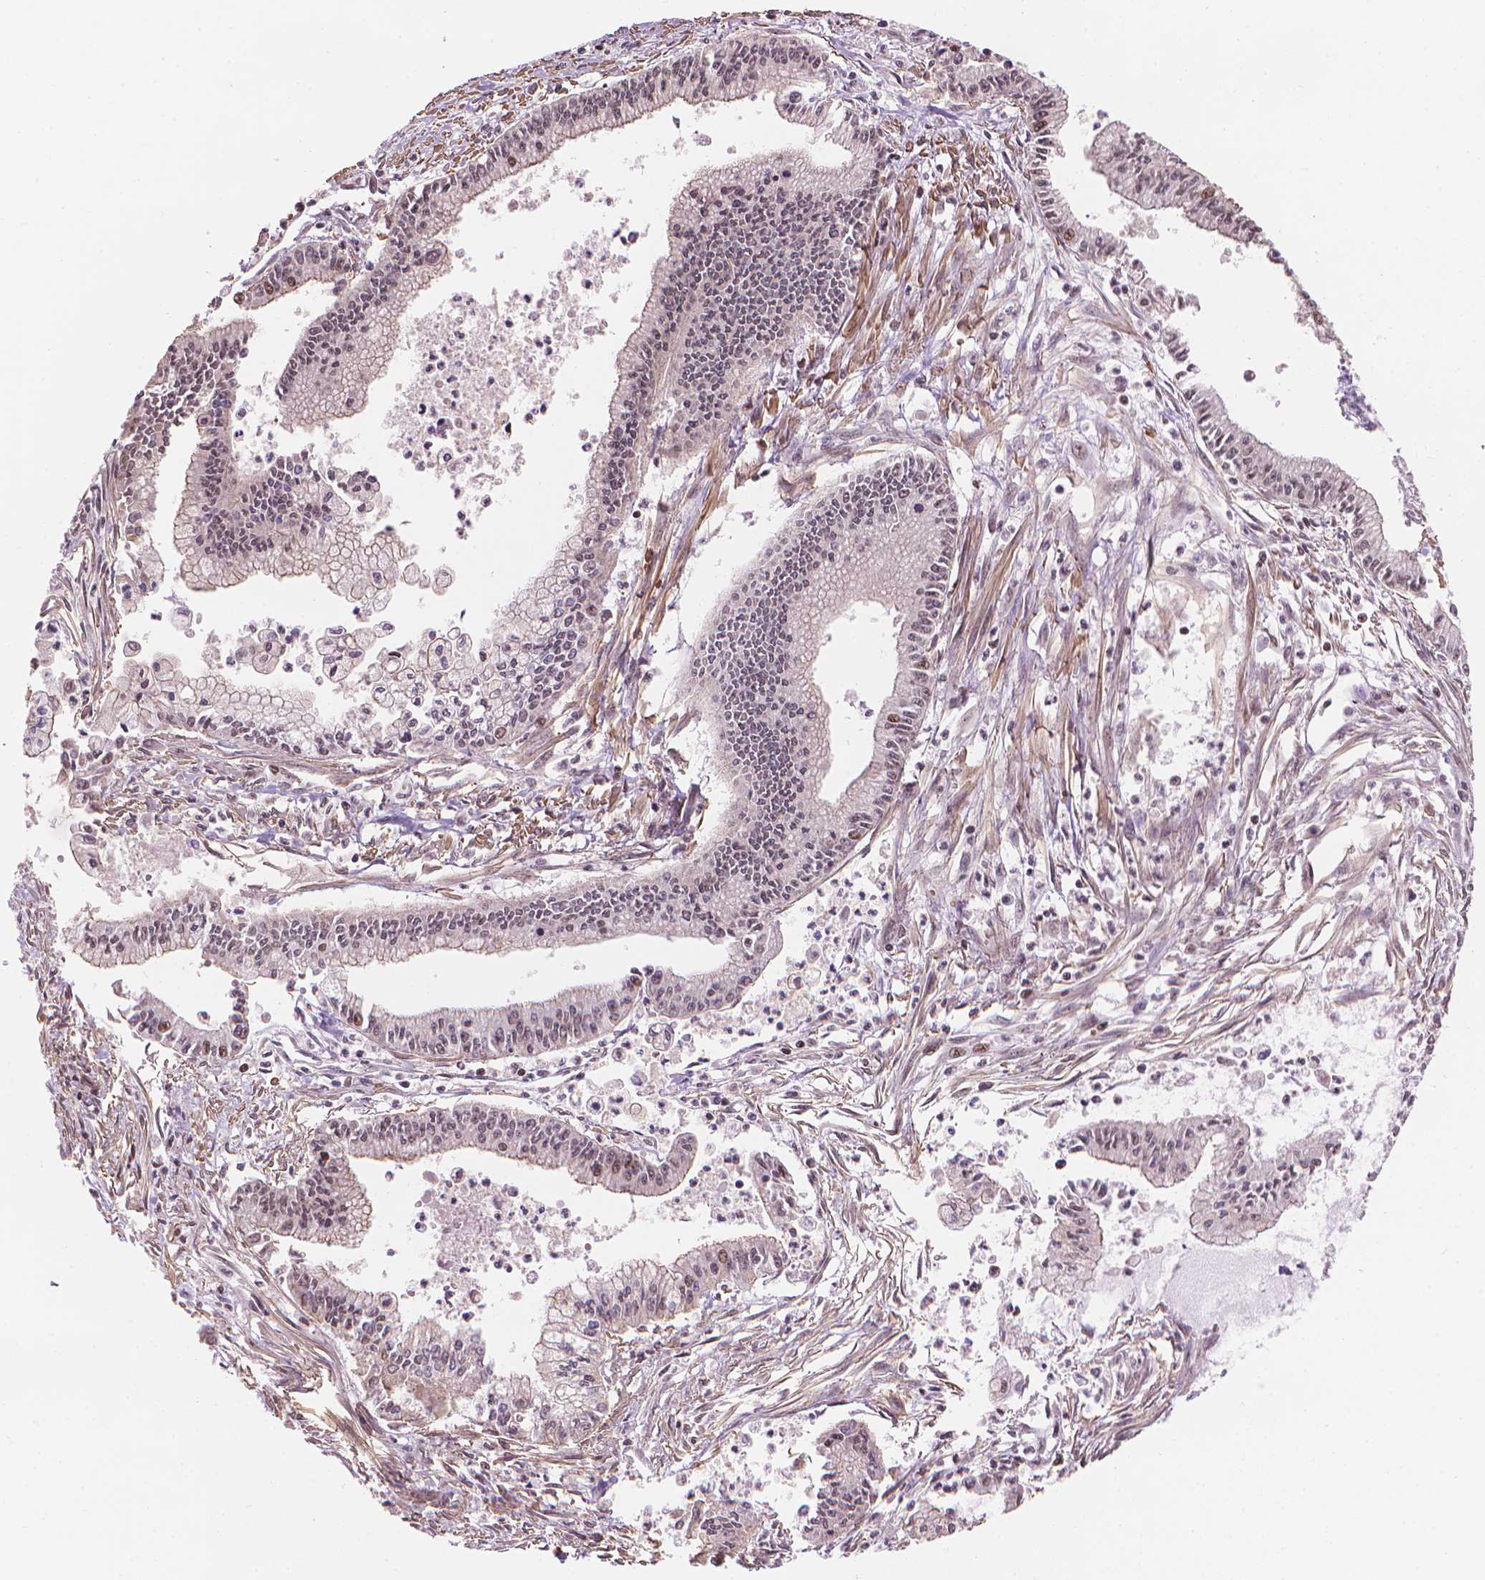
{"staining": {"intensity": "weak", "quantity": "<25%", "location": "cytoplasmic/membranous"}, "tissue": "pancreatic cancer", "cell_type": "Tumor cells", "image_type": "cancer", "snomed": [{"axis": "morphology", "description": "Adenocarcinoma, NOS"}, {"axis": "topography", "description": "Pancreas"}], "caption": "Histopathology image shows no protein expression in tumor cells of adenocarcinoma (pancreatic) tissue.", "gene": "HOXD4", "patient": {"sex": "female", "age": 65}}